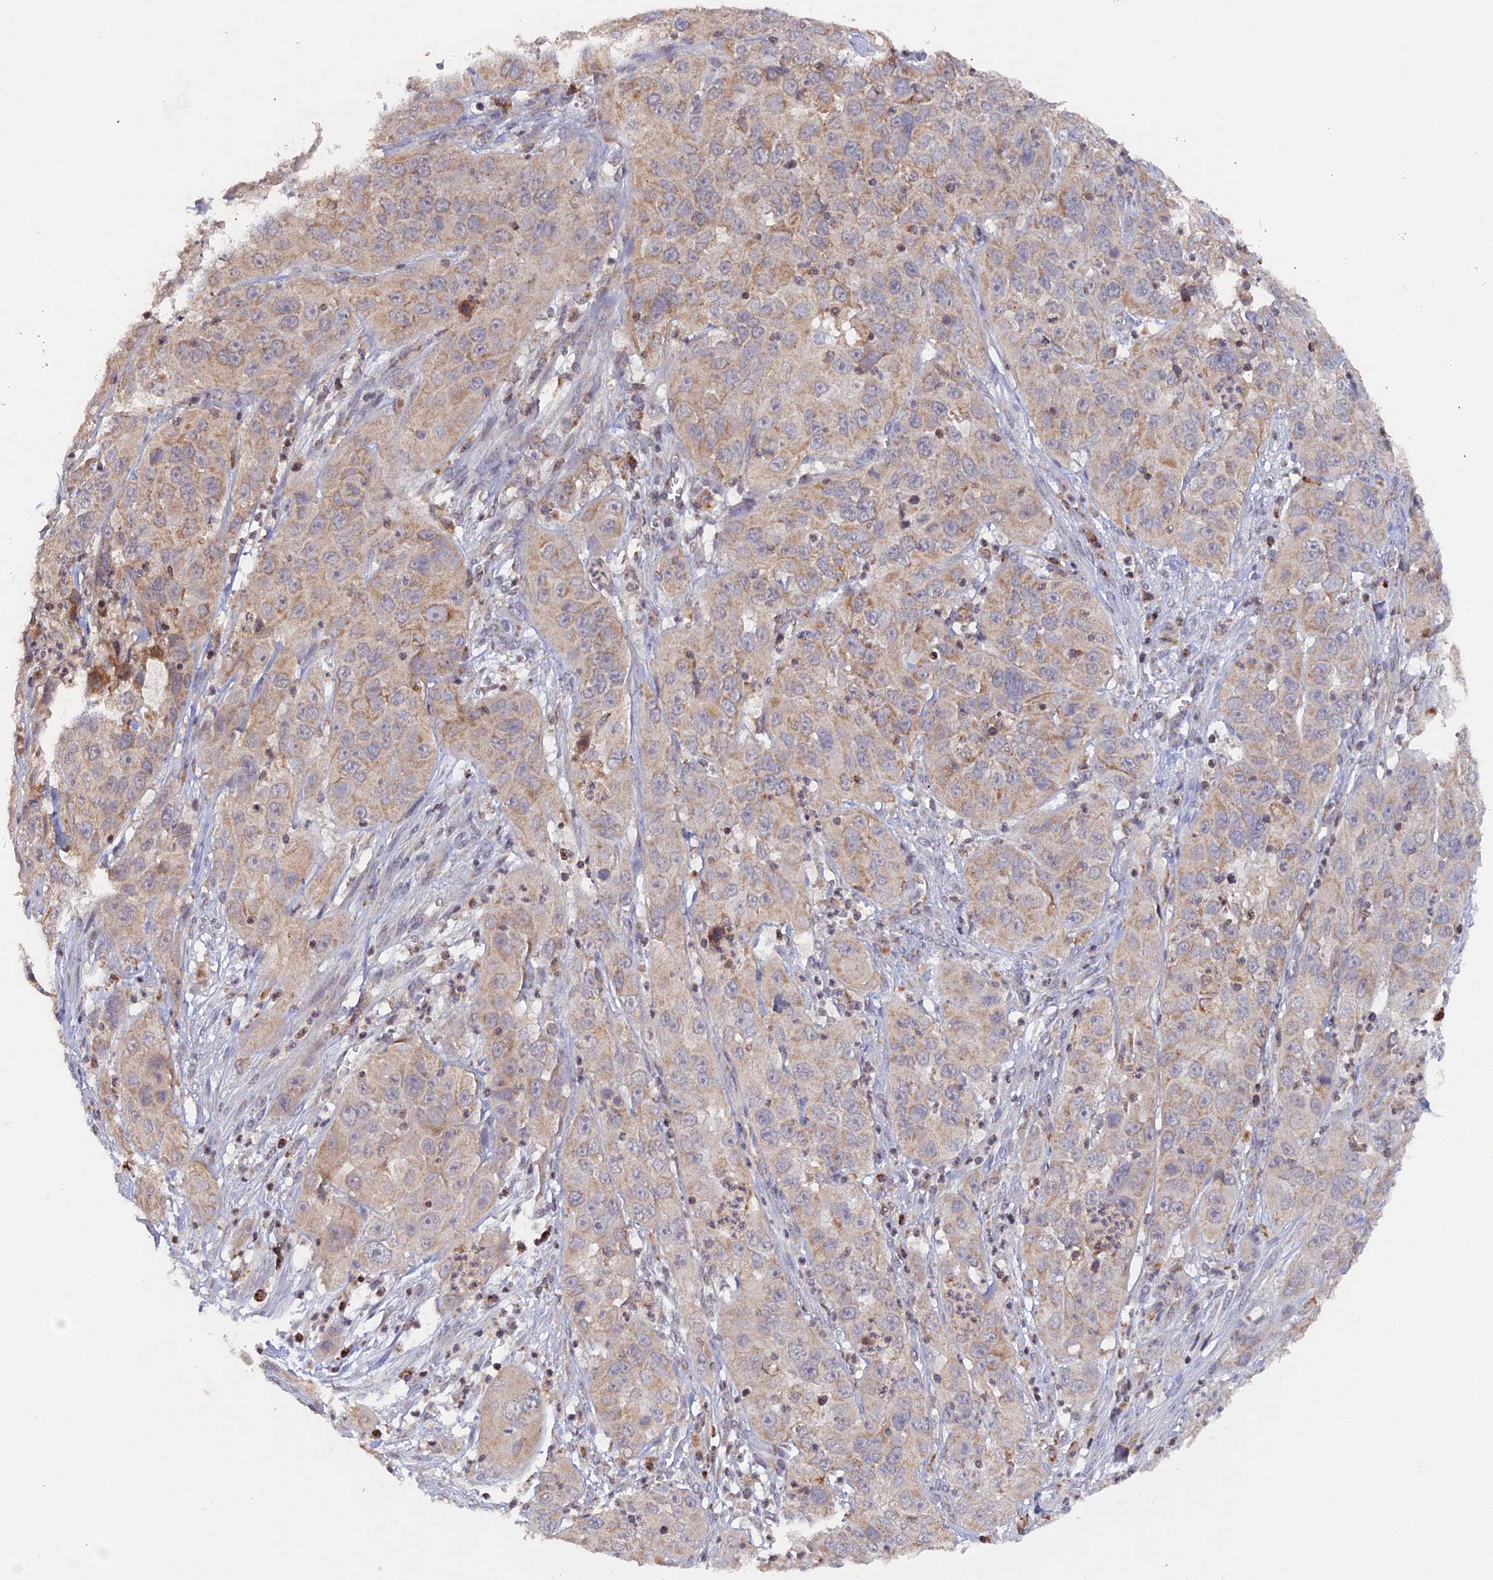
{"staining": {"intensity": "weak", "quantity": "<25%", "location": "cytoplasmic/membranous"}, "tissue": "cervical cancer", "cell_type": "Tumor cells", "image_type": "cancer", "snomed": [{"axis": "morphology", "description": "Squamous cell carcinoma, NOS"}, {"axis": "topography", "description": "Cervix"}], "caption": "Tumor cells are negative for protein expression in human cervical squamous cell carcinoma.", "gene": "MPV17L", "patient": {"sex": "female", "age": 32}}